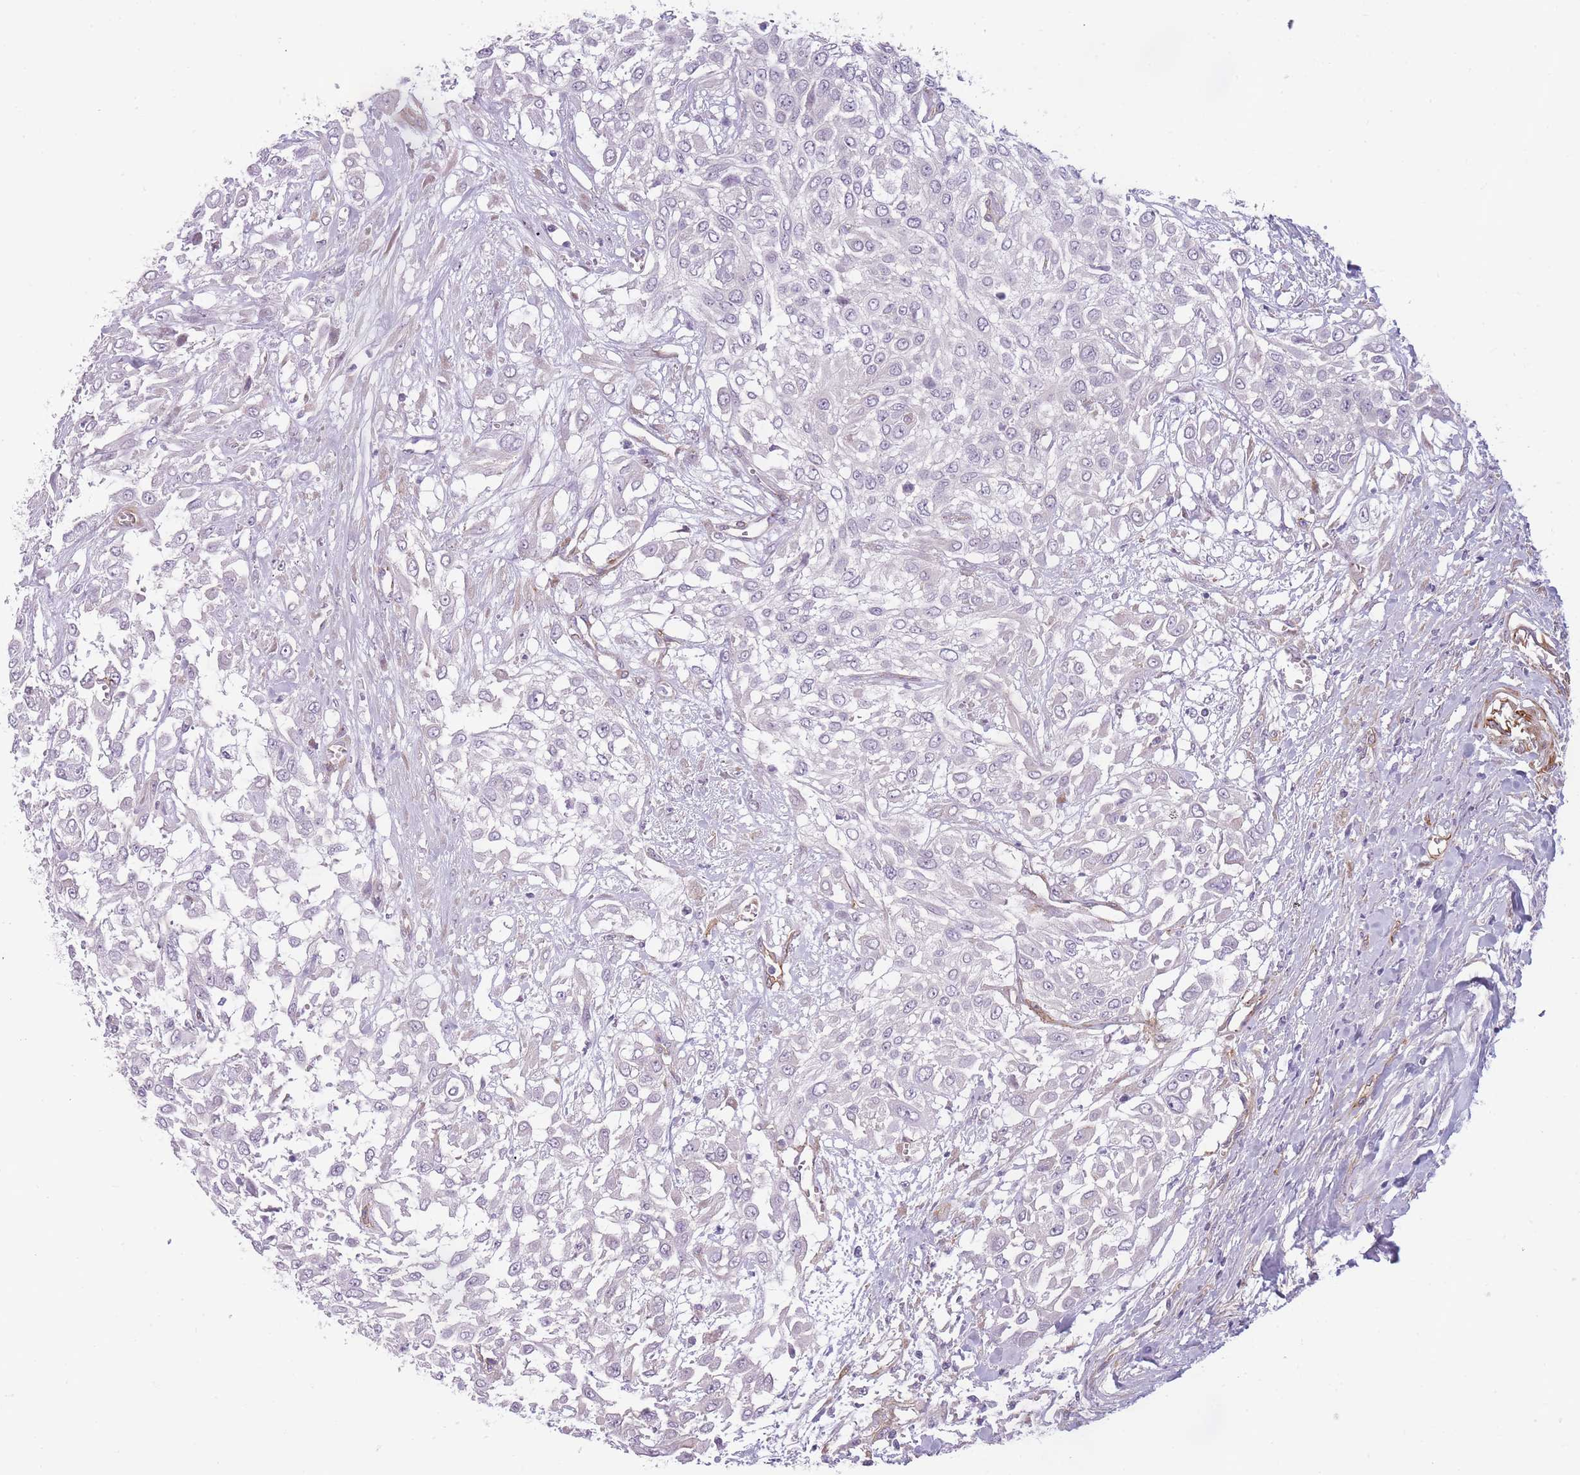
{"staining": {"intensity": "negative", "quantity": "none", "location": "none"}, "tissue": "urothelial cancer", "cell_type": "Tumor cells", "image_type": "cancer", "snomed": [{"axis": "morphology", "description": "Urothelial carcinoma, High grade"}, {"axis": "topography", "description": "Urinary bladder"}], "caption": "DAB (3,3'-diaminobenzidine) immunohistochemical staining of urothelial cancer reveals no significant staining in tumor cells.", "gene": "OR6B3", "patient": {"sex": "male", "age": 57}}